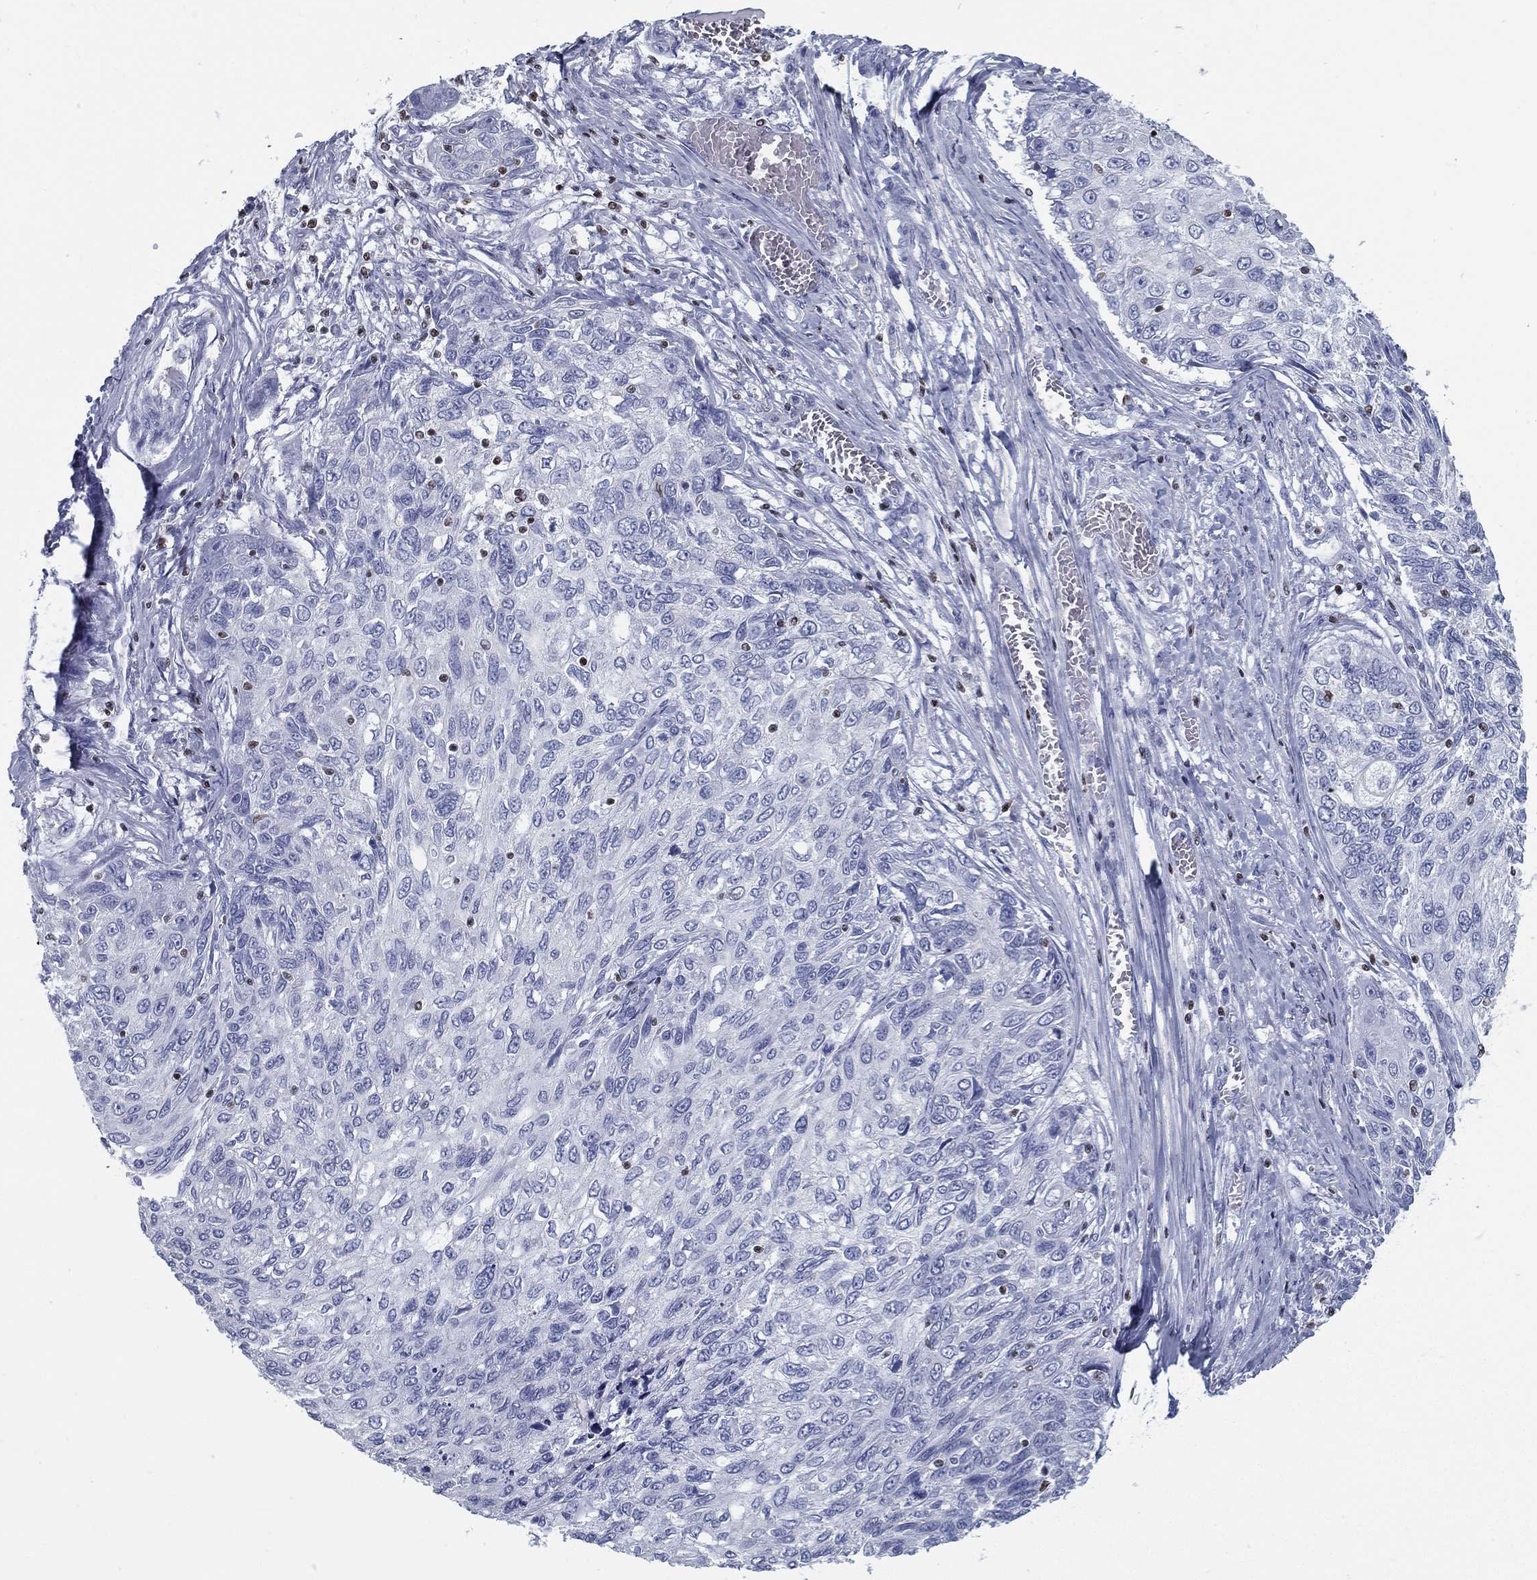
{"staining": {"intensity": "negative", "quantity": "none", "location": "none"}, "tissue": "skin cancer", "cell_type": "Tumor cells", "image_type": "cancer", "snomed": [{"axis": "morphology", "description": "Squamous cell carcinoma, NOS"}, {"axis": "topography", "description": "Skin"}], "caption": "Immunohistochemistry (IHC) micrograph of neoplastic tissue: human skin squamous cell carcinoma stained with DAB (3,3'-diaminobenzidine) shows no significant protein staining in tumor cells.", "gene": "PYHIN1", "patient": {"sex": "male", "age": 92}}